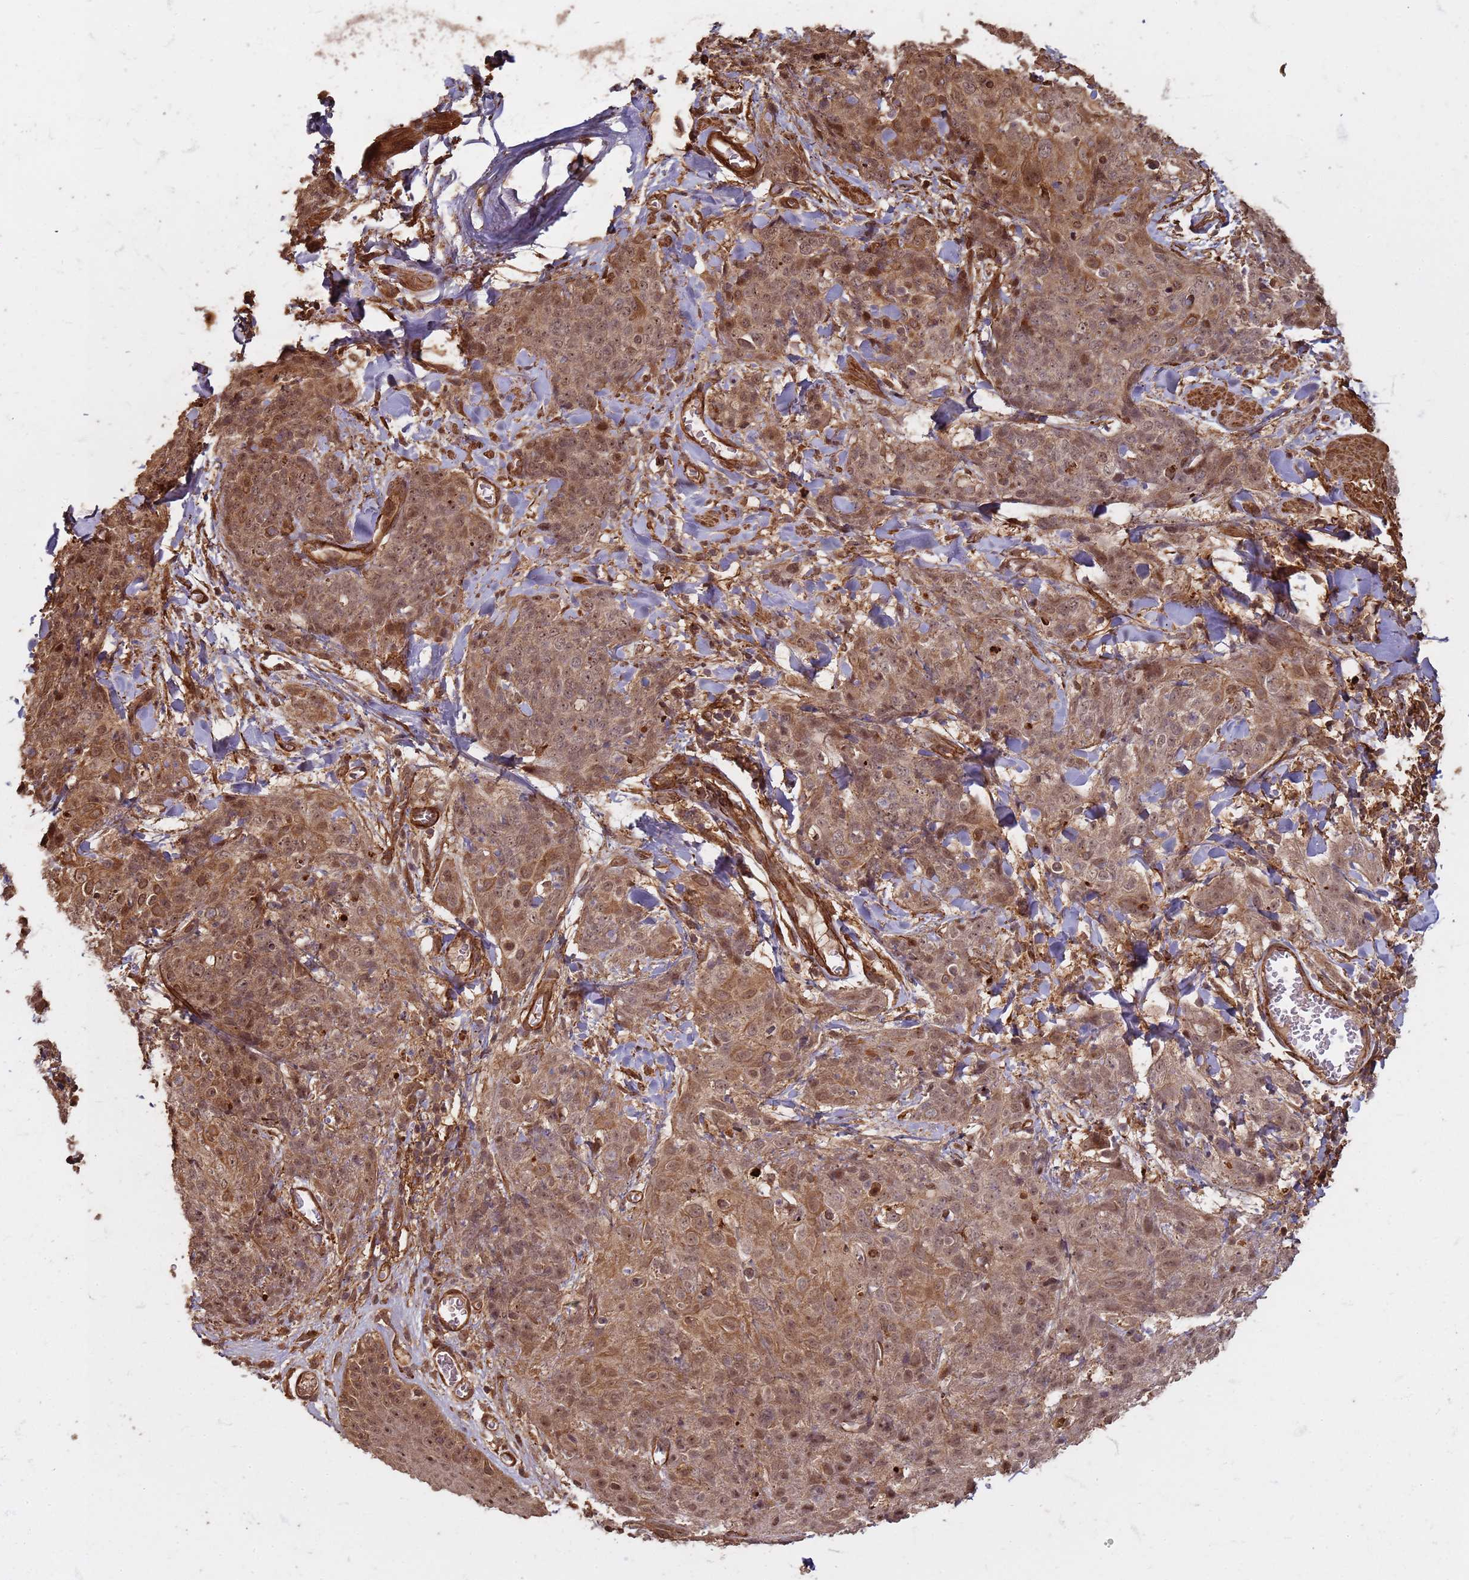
{"staining": {"intensity": "moderate", "quantity": ">75%", "location": "cytoplasmic/membranous,nuclear"}, "tissue": "skin cancer", "cell_type": "Tumor cells", "image_type": "cancer", "snomed": [{"axis": "morphology", "description": "Squamous cell carcinoma, NOS"}, {"axis": "topography", "description": "Skin"}, {"axis": "topography", "description": "Vulva"}], "caption": "Immunohistochemical staining of human skin cancer reveals medium levels of moderate cytoplasmic/membranous and nuclear protein positivity in about >75% of tumor cells. (IHC, brightfield microscopy, high magnification).", "gene": "KIF26A", "patient": {"sex": "female", "age": 85}}